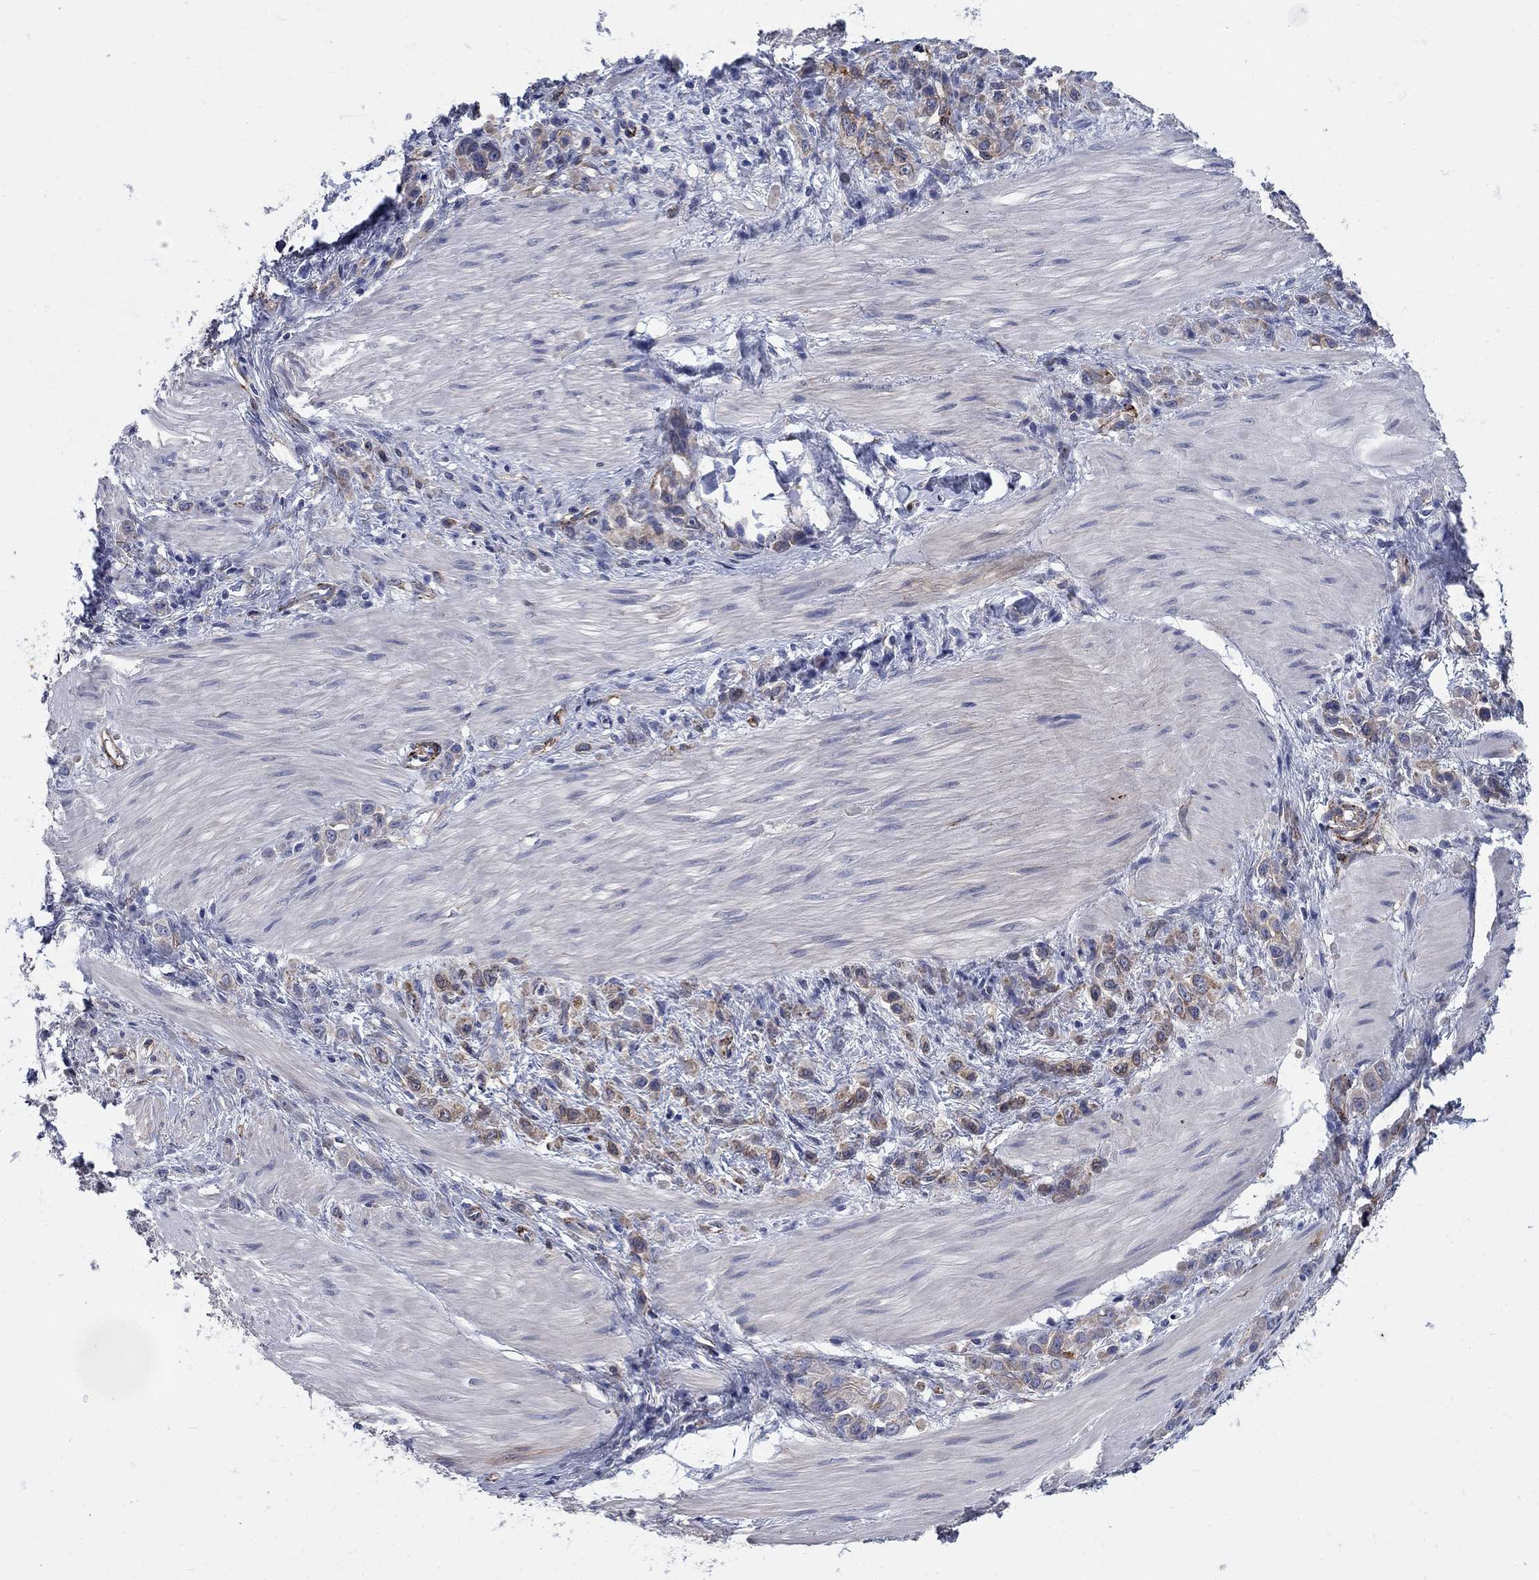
{"staining": {"intensity": "weak", "quantity": "25%-75%", "location": "cytoplasmic/membranous"}, "tissue": "stomach cancer", "cell_type": "Tumor cells", "image_type": "cancer", "snomed": [{"axis": "morphology", "description": "Adenocarcinoma, NOS"}, {"axis": "topography", "description": "Stomach"}], "caption": "Tumor cells reveal weak cytoplasmic/membranous expression in about 25%-75% of cells in stomach adenocarcinoma.", "gene": "SEPTIN8", "patient": {"sex": "male", "age": 47}}